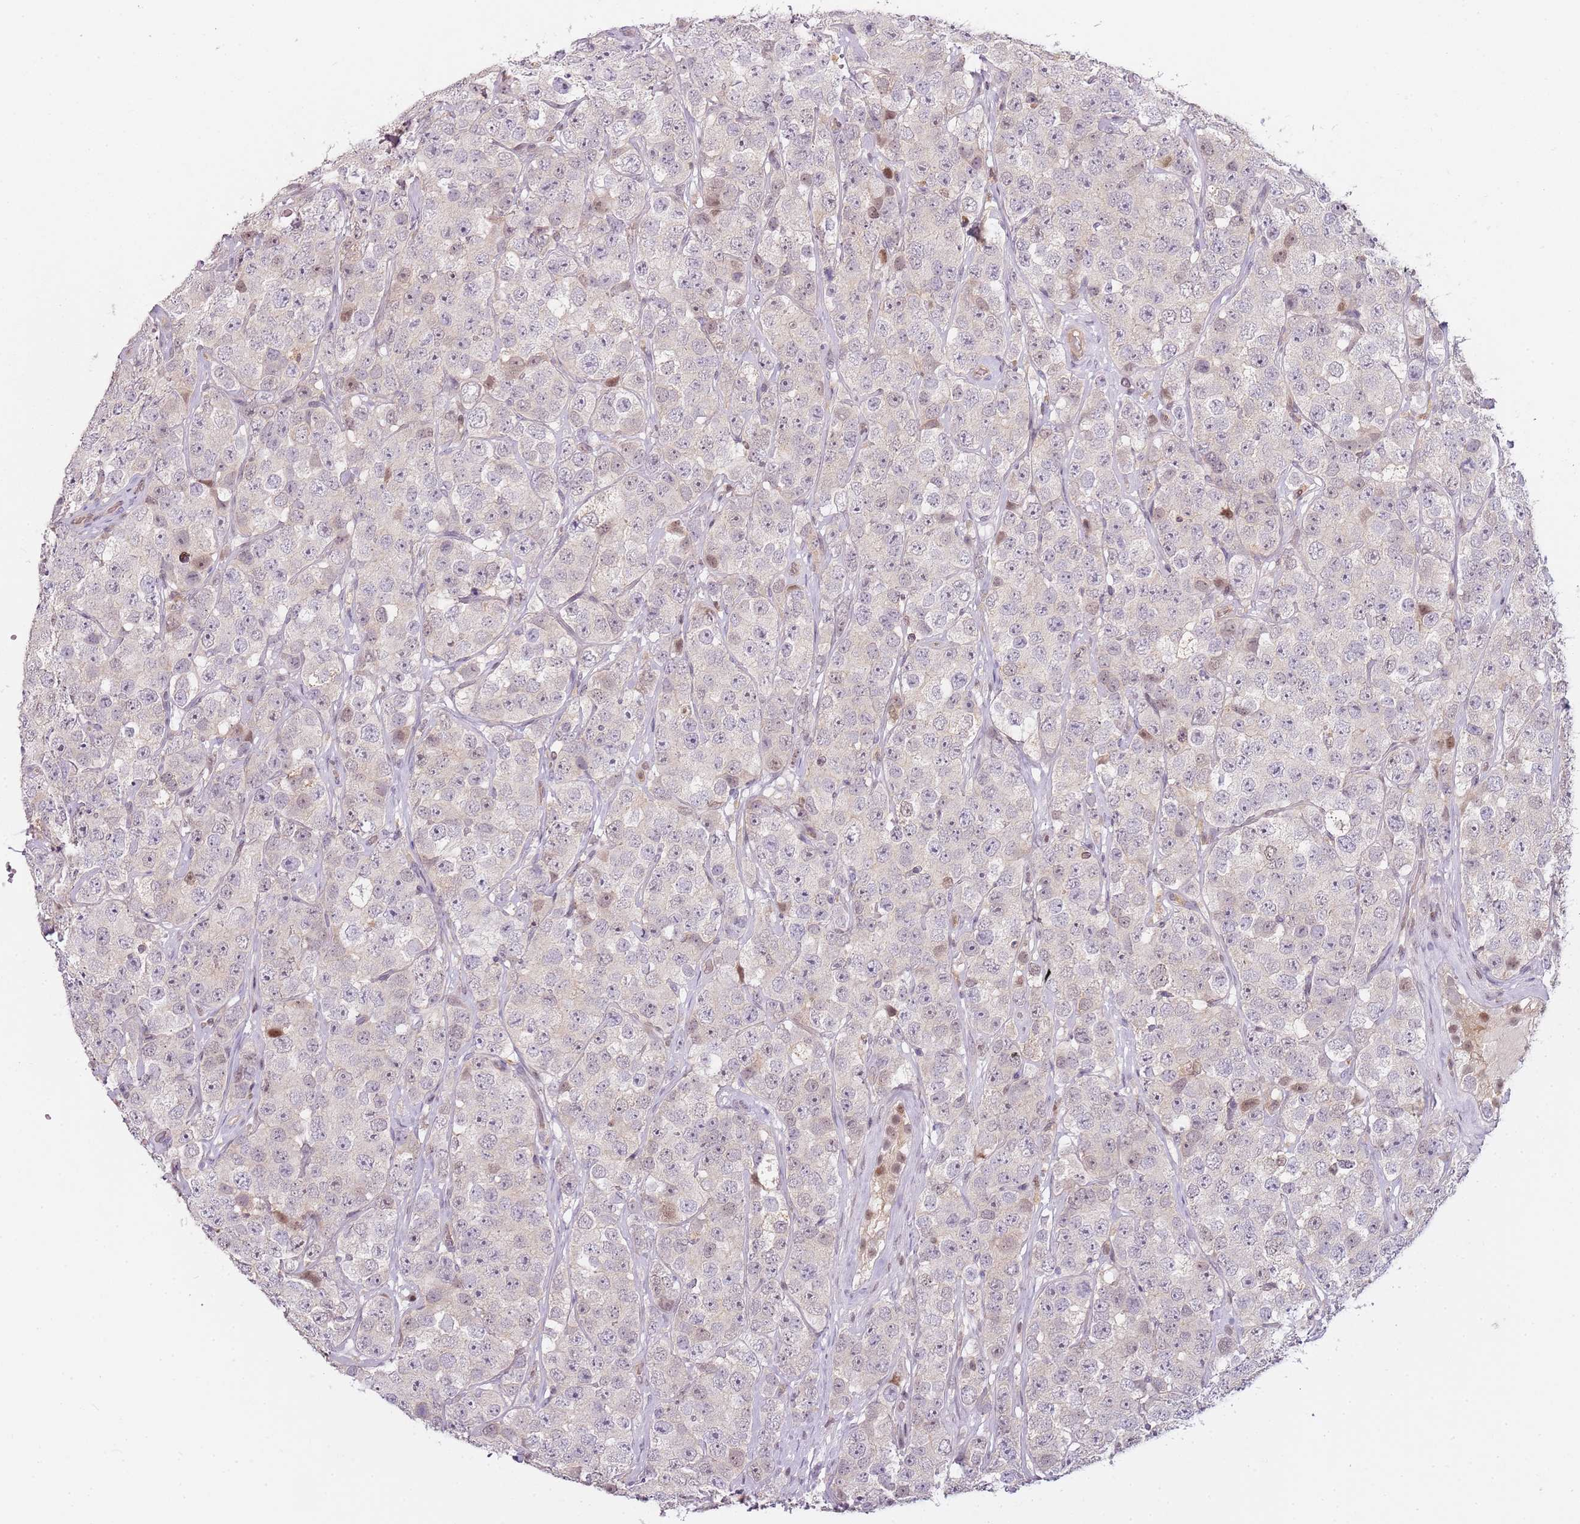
{"staining": {"intensity": "negative", "quantity": "none", "location": "none"}, "tissue": "testis cancer", "cell_type": "Tumor cells", "image_type": "cancer", "snomed": [{"axis": "morphology", "description": "Seminoma, NOS"}, {"axis": "topography", "description": "Testis"}], "caption": "Tumor cells are negative for protein expression in human testis cancer.", "gene": "GSTO2", "patient": {"sex": "male", "age": 28}}